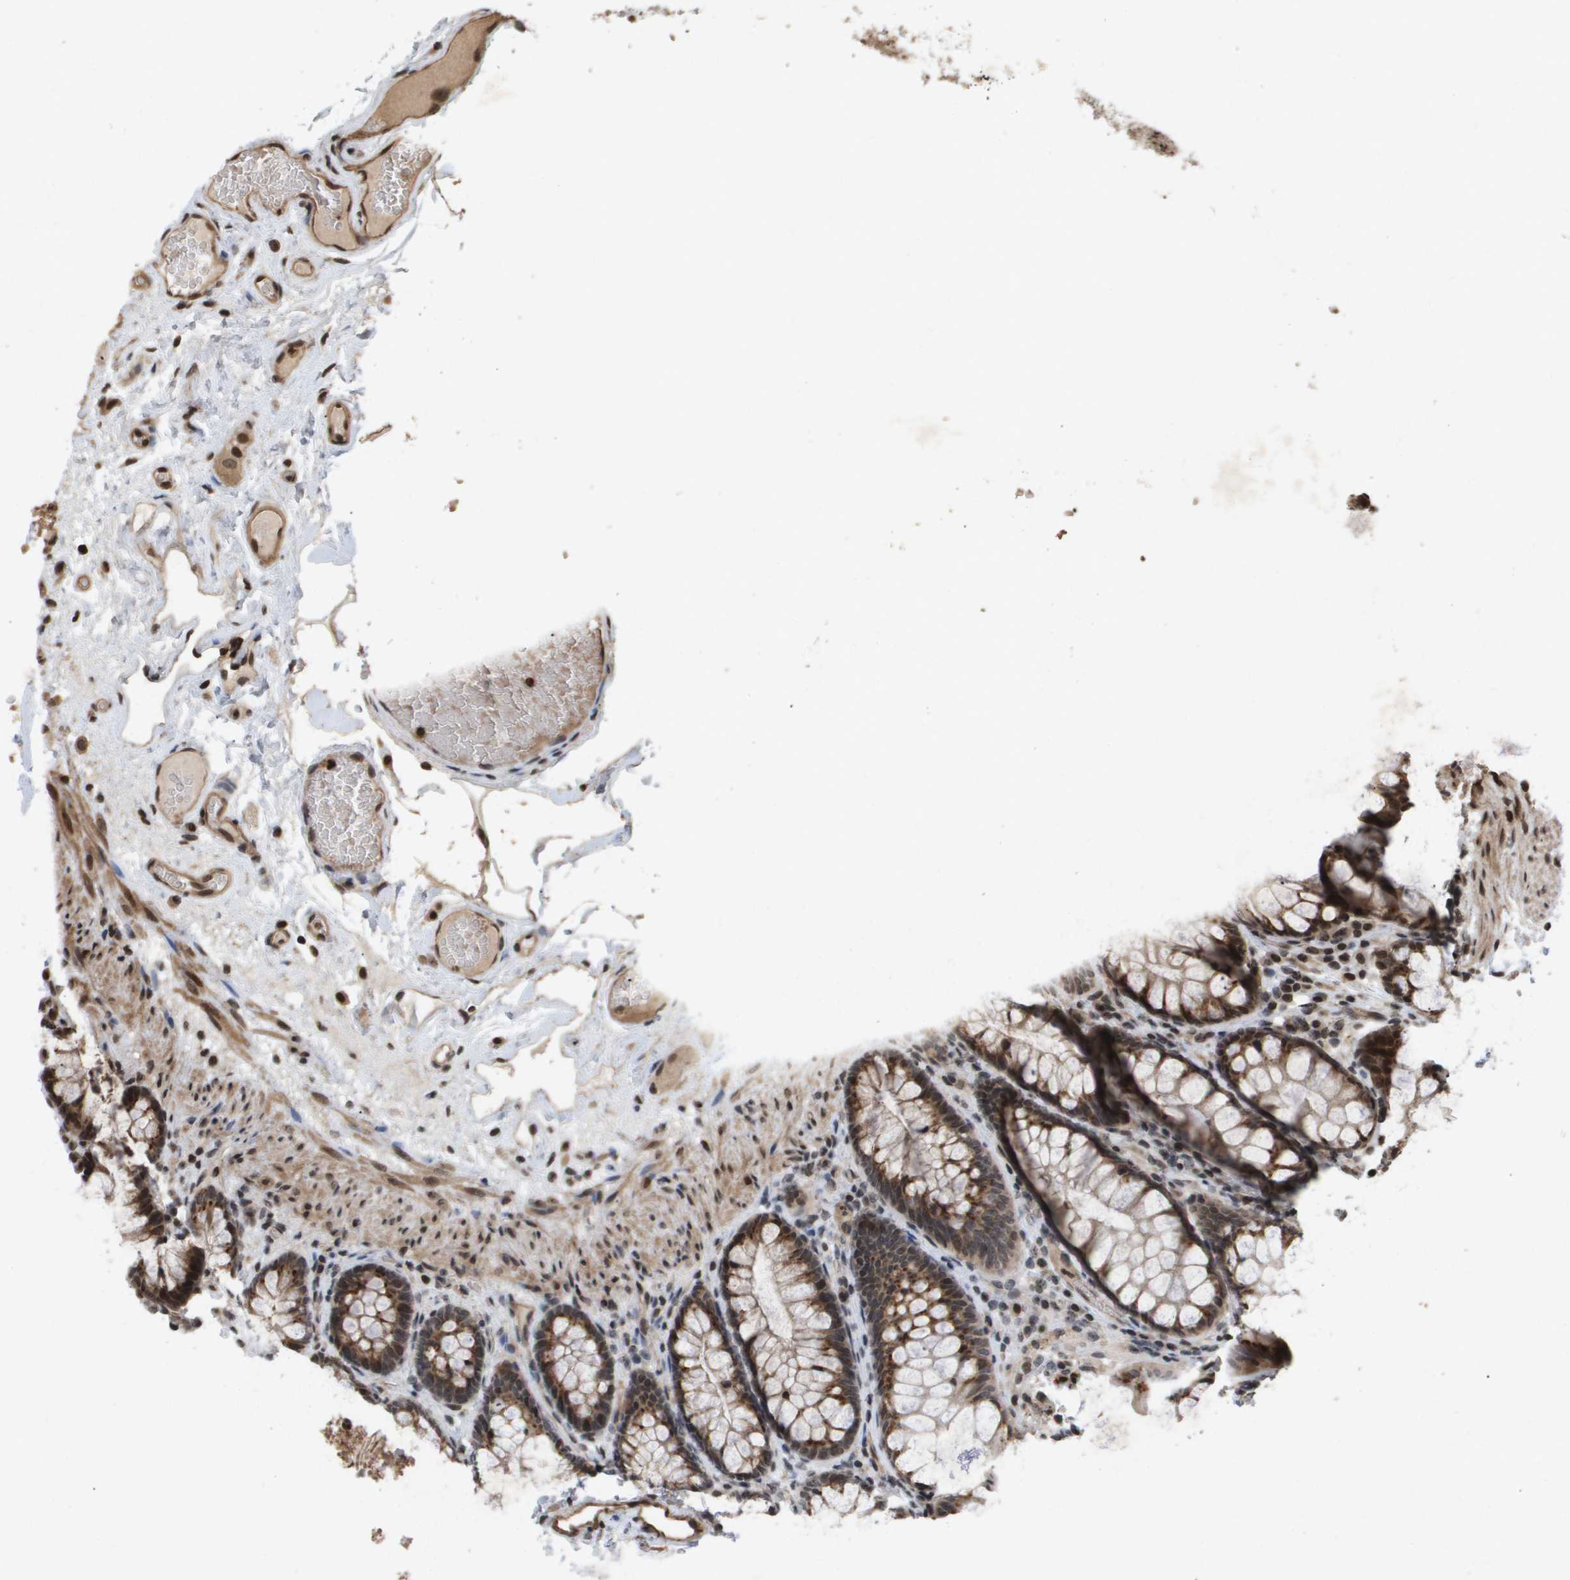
{"staining": {"intensity": "moderate", "quantity": ">75%", "location": "cytoplasmic/membranous,nuclear"}, "tissue": "colon", "cell_type": "Endothelial cells", "image_type": "normal", "snomed": [{"axis": "morphology", "description": "Normal tissue, NOS"}, {"axis": "topography", "description": "Colon"}], "caption": "Approximately >75% of endothelial cells in benign colon reveal moderate cytoplasmic/membranous,nuclear protein expression as visualized by brown immunohistochemical staining.", "gene": "HSPA6", "patient": {"sex": "female", "age": 55}}